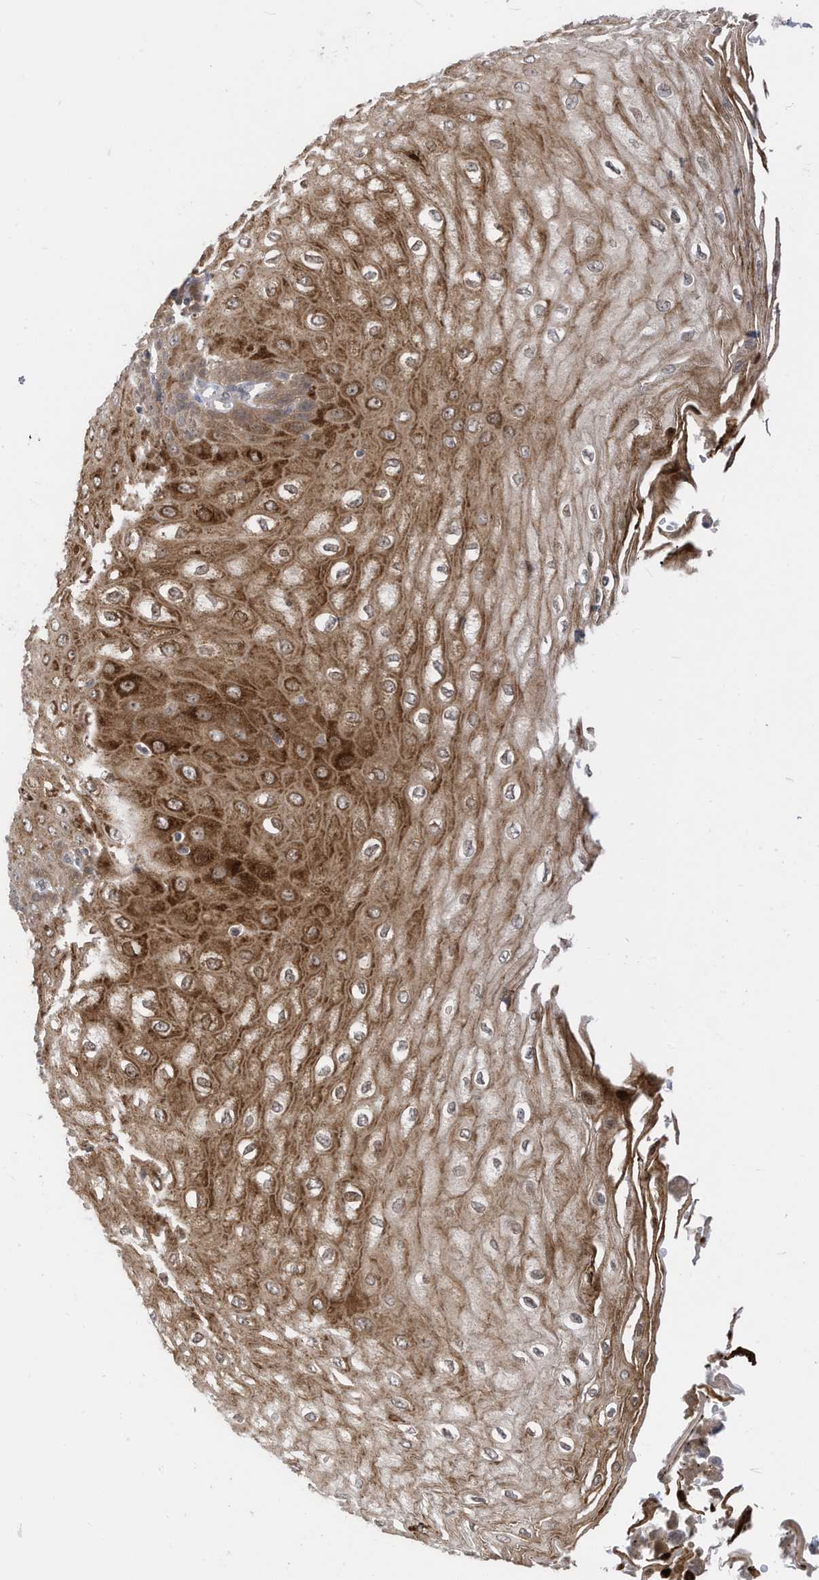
{"staining": {"intensity": "moderate", "quantity": ">75%", "location": "cytoplasmic/membranous,nuclear"}, "tissue": "esophagus", "cell_type": "Squamous epithelial cells", "image_type": "normal", "snomed": [{"axis": "morphology", "description": "Normal tissue, NOS"}, {"axis": "topography", "description": "Esophagus"}], "caption": "Brown immunohistochemical staining in unremarkable human esophagus demonstrates moderate cytoplasmic/membranous,nuclear staining in approximately >75% of squamous epithelial cells.", "gene": "CNKSR1", "patient": {"sex": "male", "age": 60}}